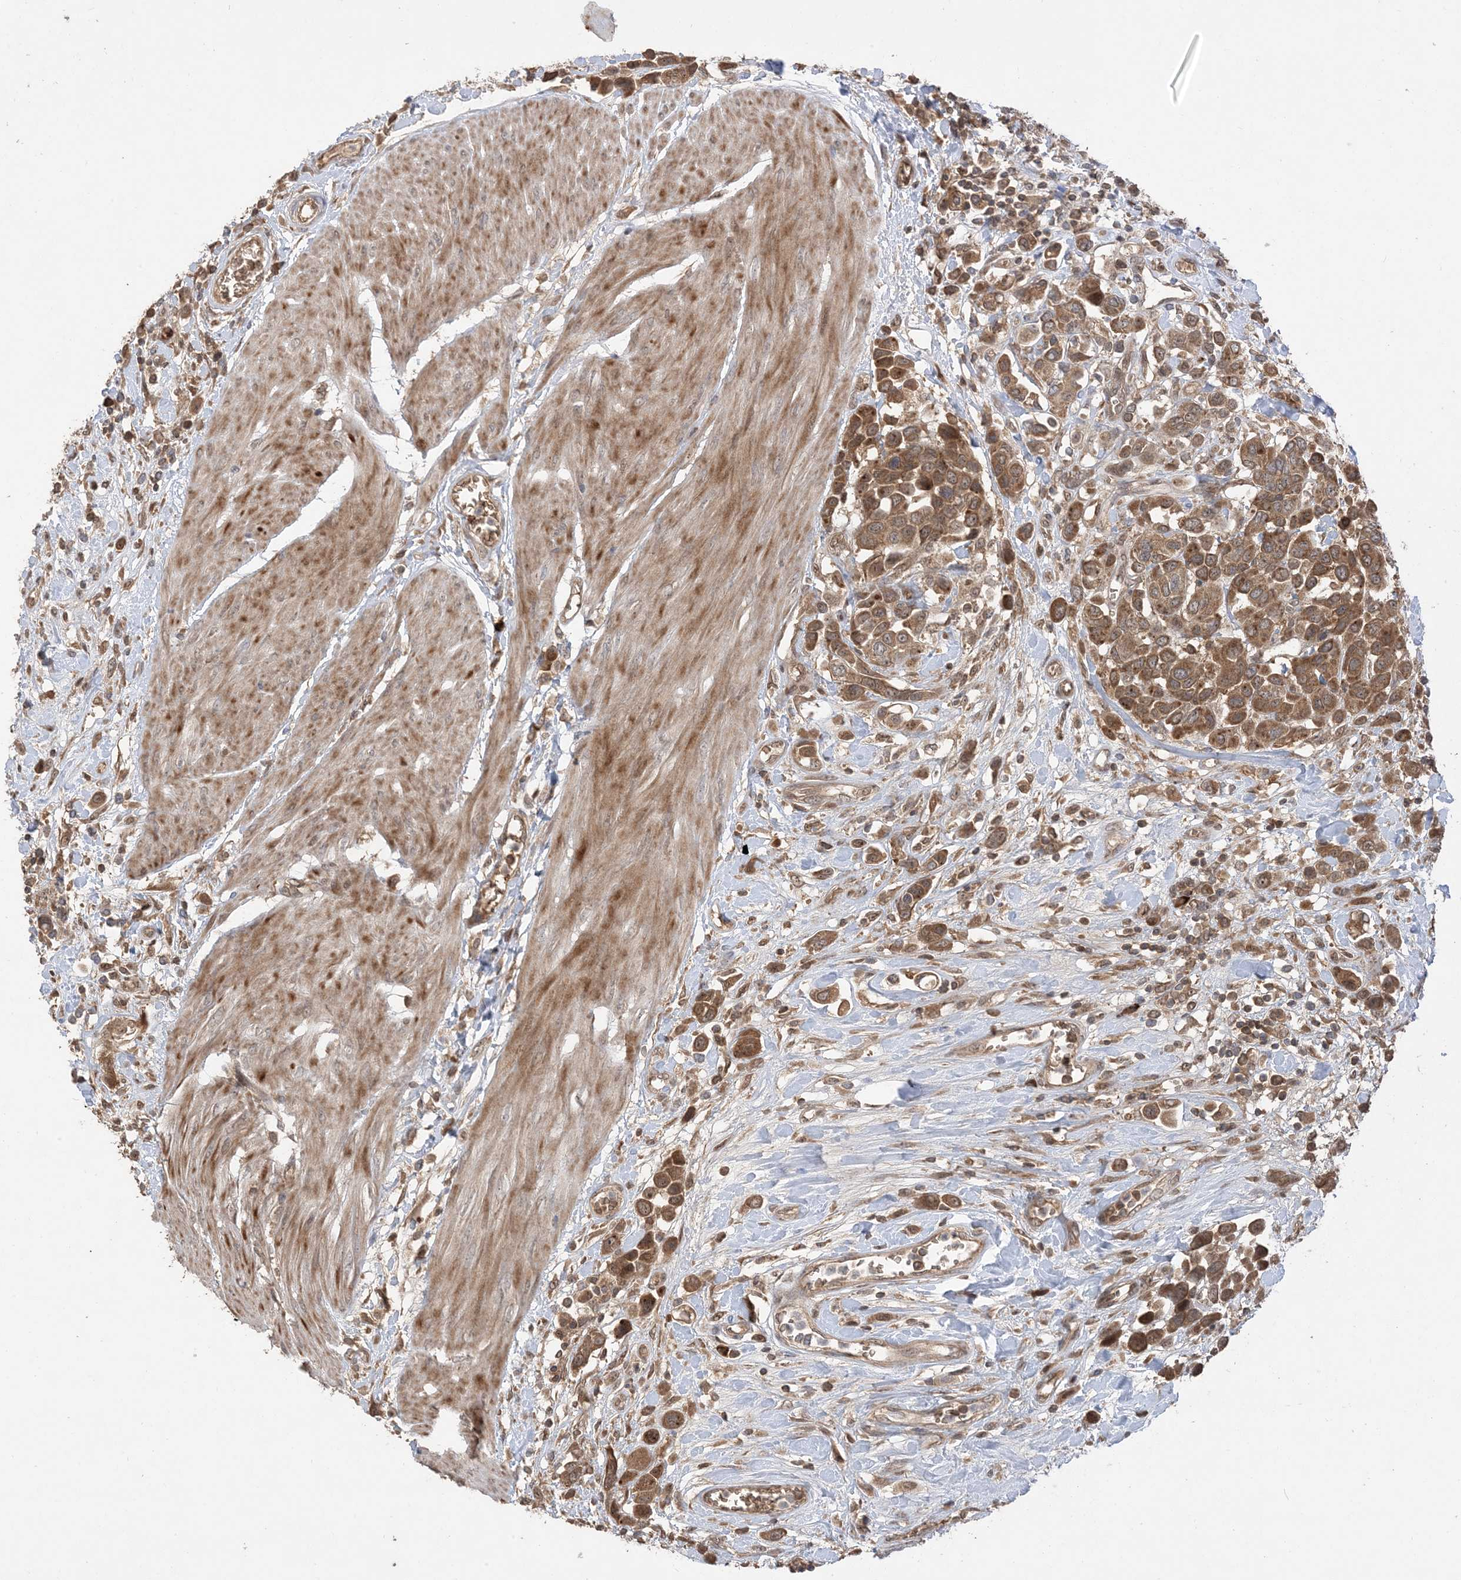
{"staining": {"intensity": "strong", "quantity": ">75%", "location": "cytoplasmic/membranous"}, "tissue": "urothelial cancer", "cell_type": "Tumor cells", "image_type": "cancer", "snomed": [{"axis": "morphology", "description": "Urothelial carcinoma, High grade"}, {"axis": "topography", "description": "Urinary bladder"}], "caption": "Strong cytoplasmic/membranous positivity is present in approximately >75% of tumor cells in high-grade urothelial carcinoma.", "gene": "PUSL1", "patient": {"sex": "male", "age": 50}}